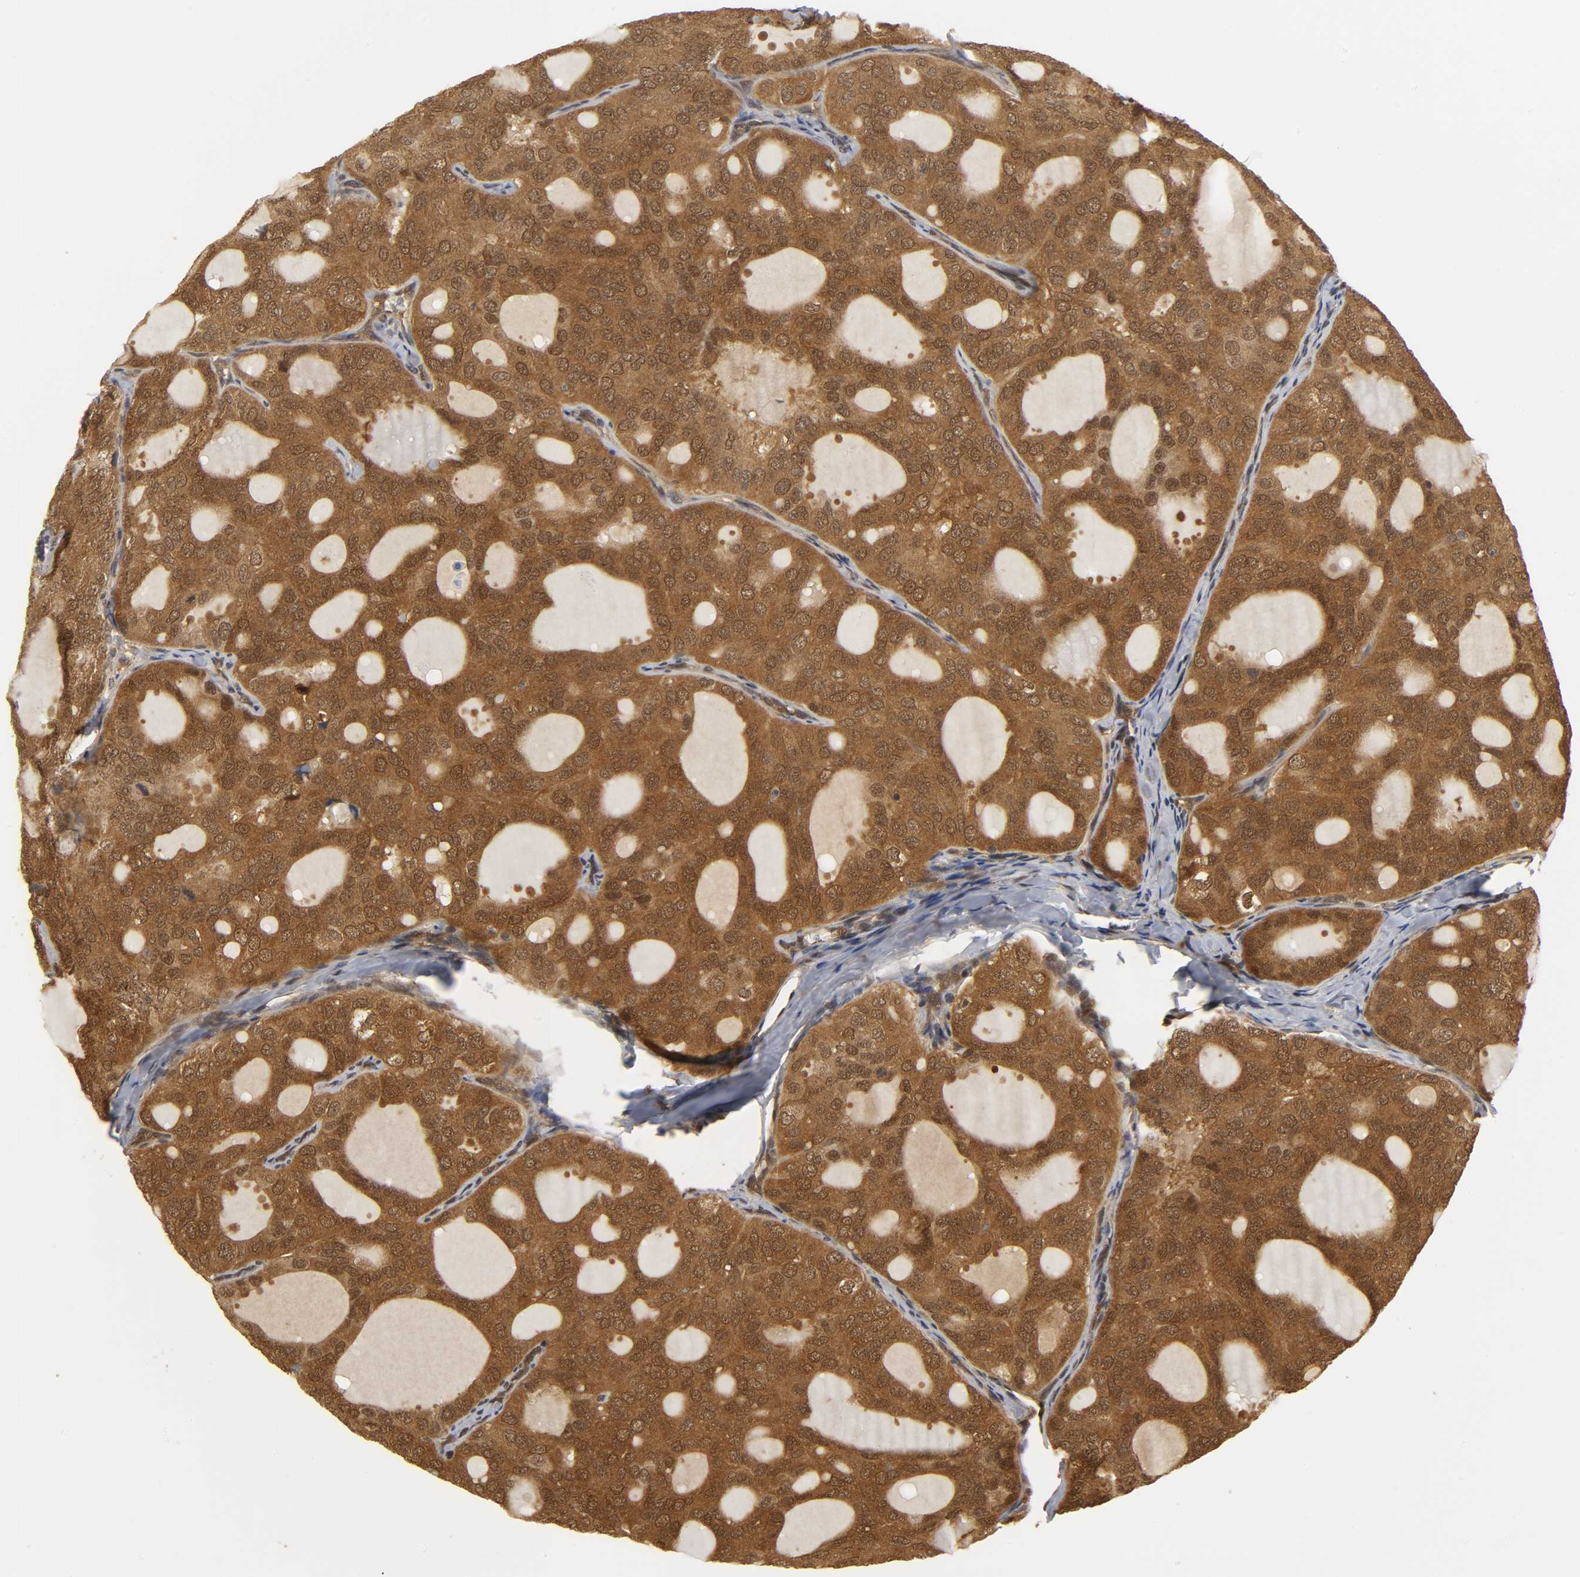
{"staining": {"intensity": "strong", "quantity": ">75%", "location": "cytoplasmic/membranous,nuclear"}, "tissue": "thyroid cancer", "cell_type": "Tumor cells", "image_type": "cancer", "snomed": [{"axis": "morphology", "description": "Follicular adenoma carcinoma, NOS"}, {"axis": "topography", "description": "Thyroid gland"}], "caption": "Brown immunohistochemical staining in thyroid follicular adenoma carcinoma reveals strong cytoplasmic/membranous and nuclear positivity in approximately >75% of tumor cells. Nuclei are stained in blue.", "gene": "PARK7", "patient": {"sex": "male", "age": 75}}